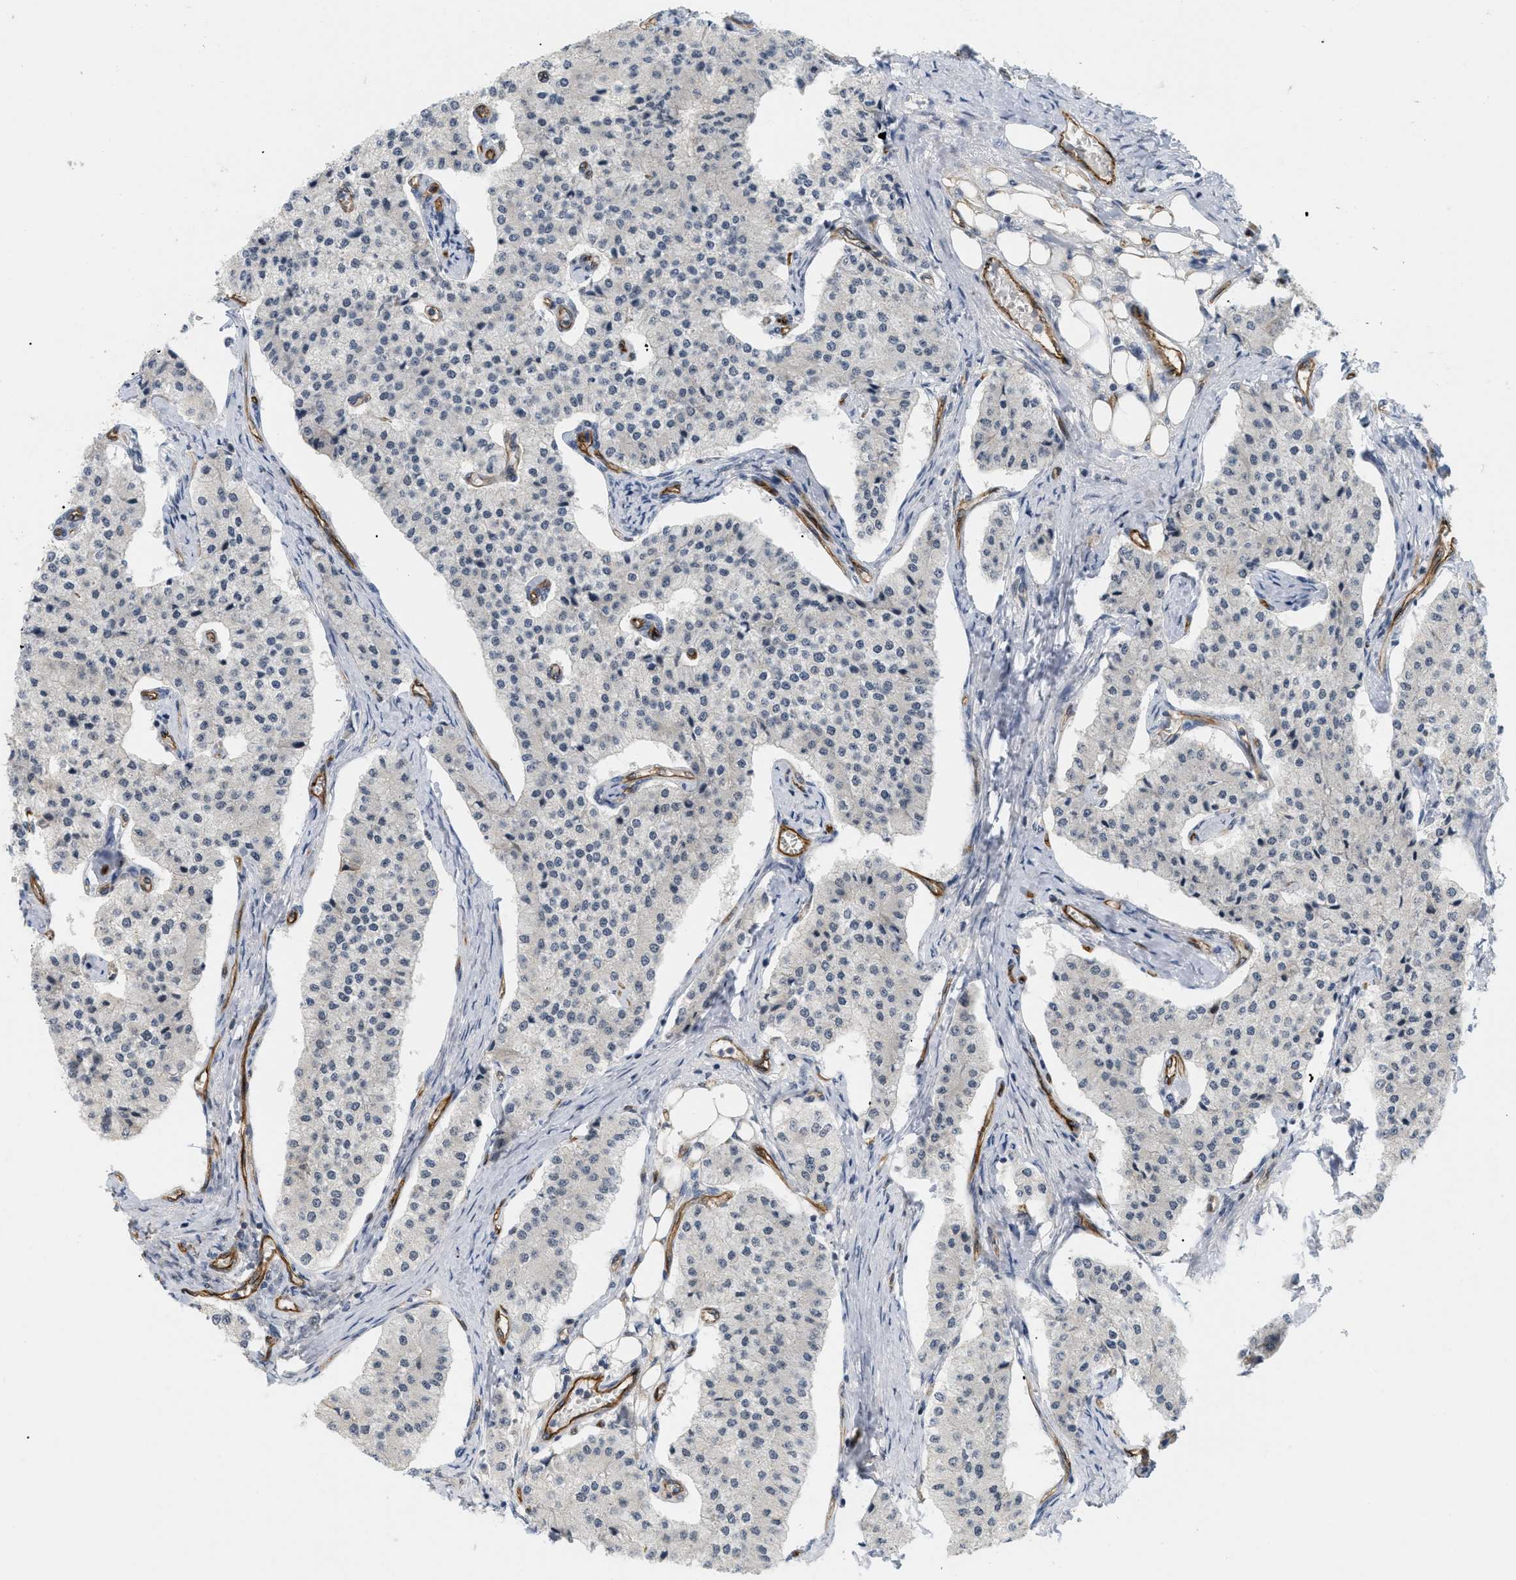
{"staining": {"intensity": "negative", "quantity": "none", "location": "none"}, "tissue": "carcinoid", "cell_type": "Tumor cells", "image_type": "cancer", "snomed": [{"axis": "morphology", "description": "Carcinoid, malignant, NOS"}, {"axis": "topography", "description": "Colon"}], "caption": "IHC micrograph of neoplastic tissue: human malignant carcinoid stained with DAB demonstrates no significant protein expression in tumor cells.", "gene": "PALMD", "patient": {"sex": "female", "age": 52}}